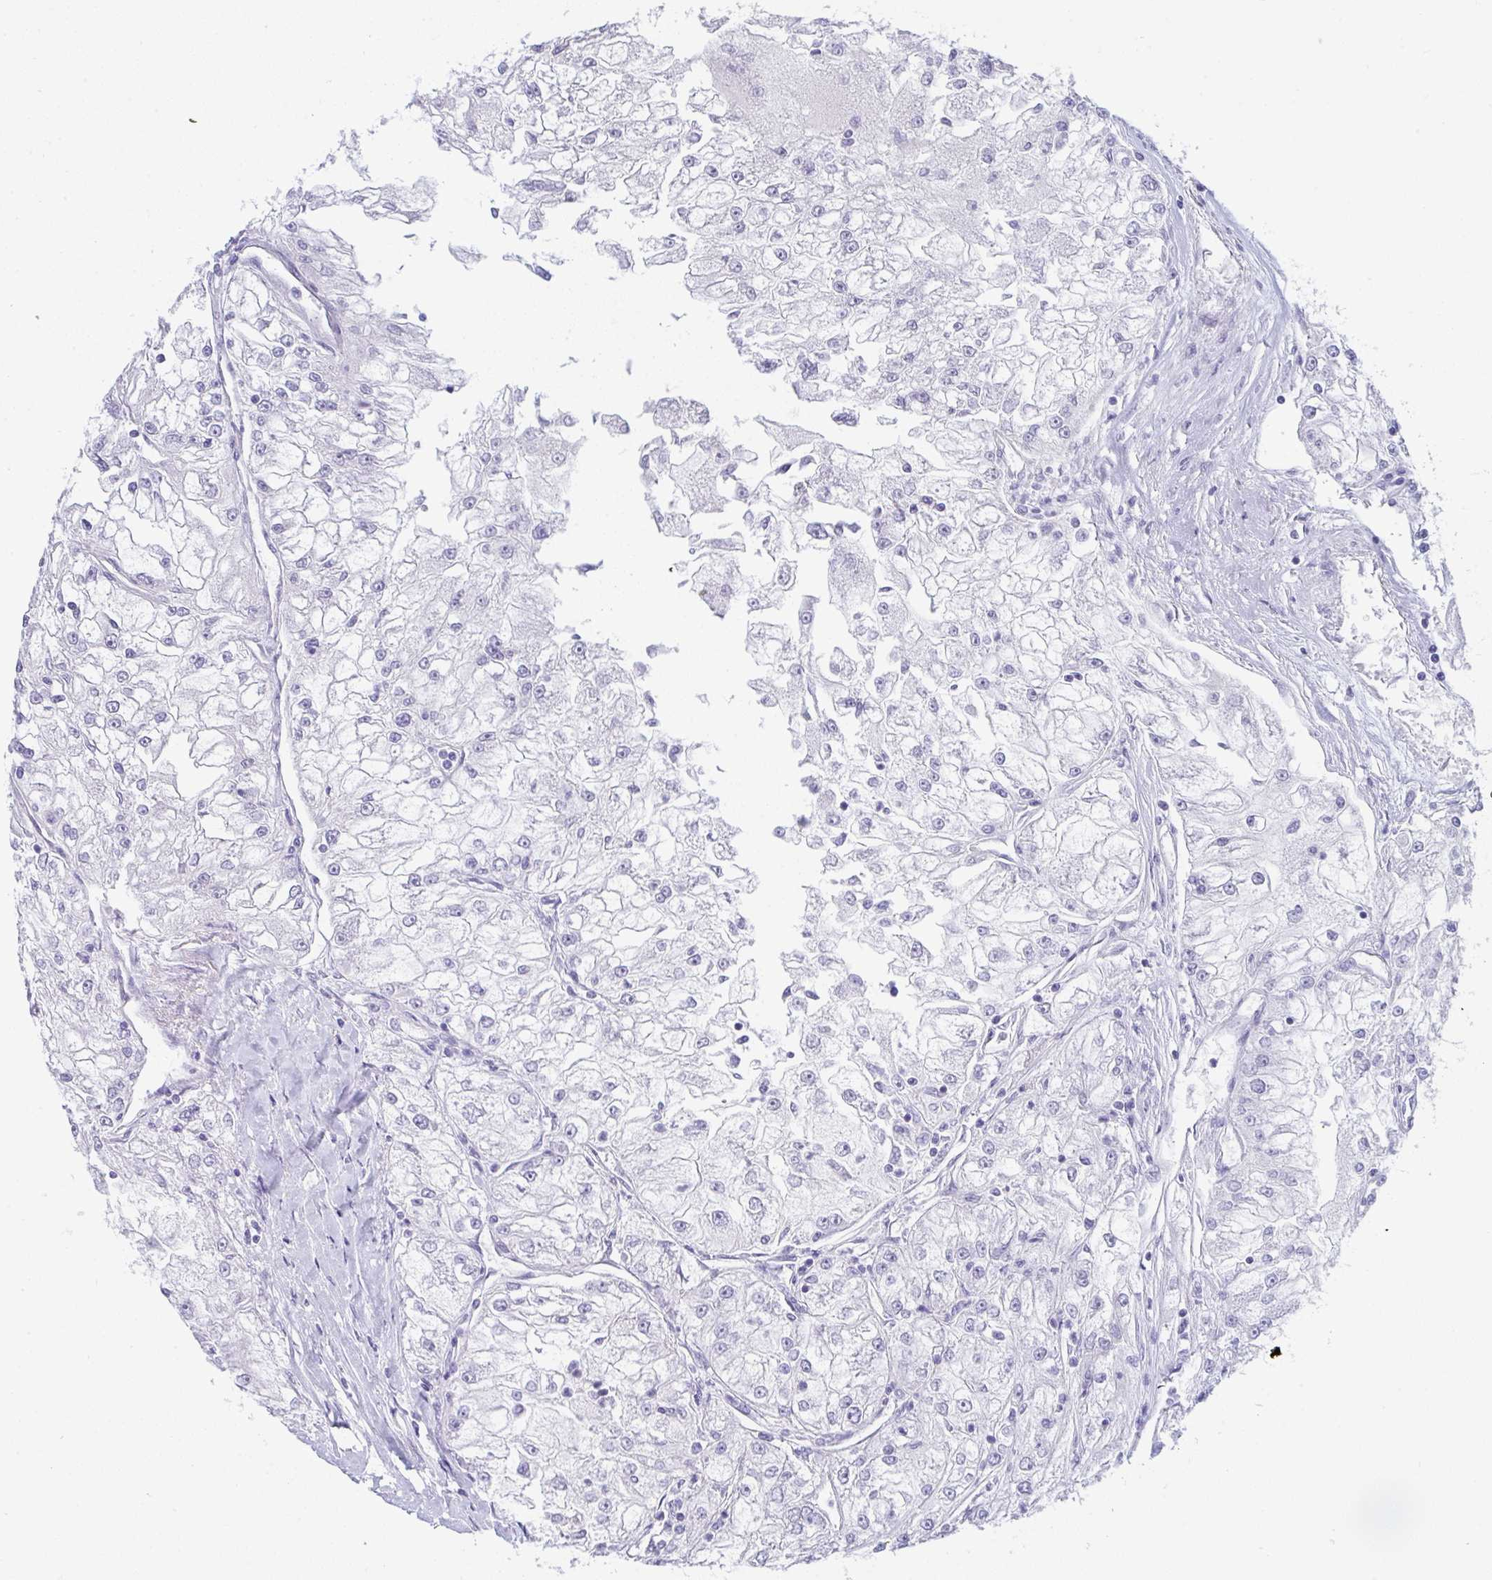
{"staining": {"intensity": "negative", "quantity": "none", "location": "none"}, "tissue": "renal cancer", "cell_type": "Tumor cells", "image_type": "cancer", "snomed": [{"axis": "morphology", "description": "Adenocarcinoma, NOS"}, {"axis": "topography", "description": "Kidney"}], "caption": "Immunohistochemistry of human adenocarcinoma (renal) demonstrates no staining in tumor cells.", "gene": "PRDM9", "patient": {"sex": "female", "age": 72}}